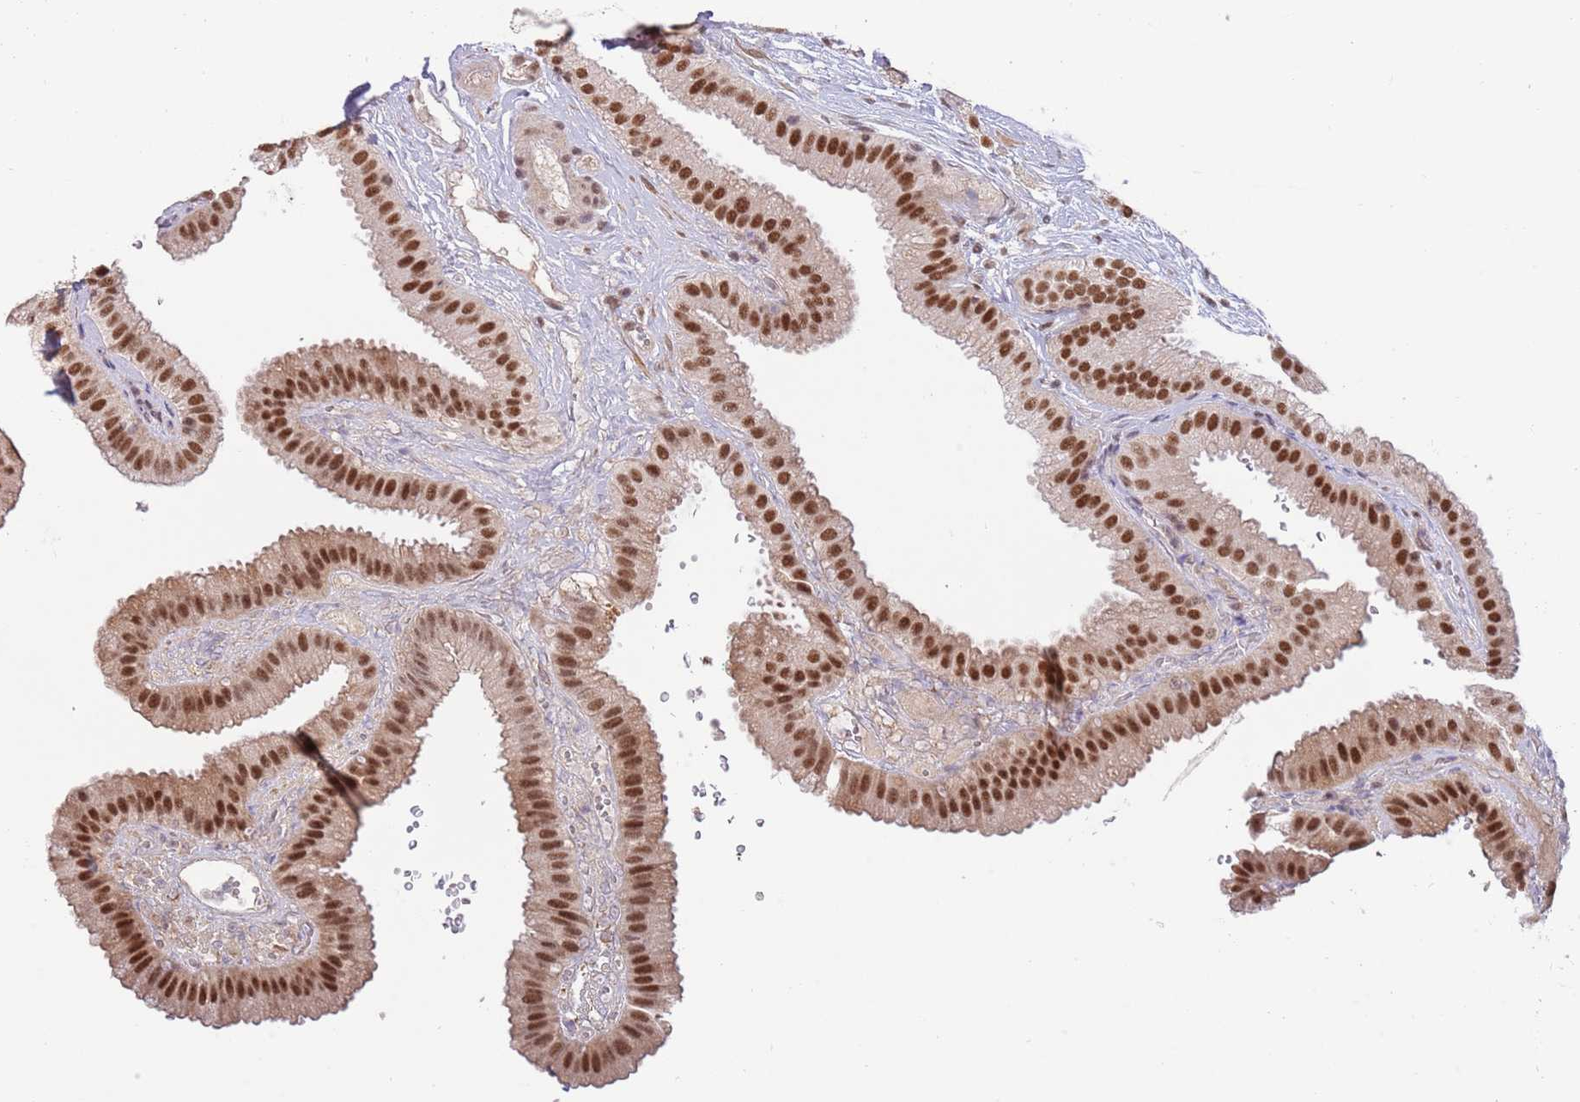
{"staining": {"intensity": "strong", "quantity": ">75%", "location": "nuclear"}, "tissue": "gallbladder", "cell_type": "Glandular cells", "image_type": "normal", "snomed": [{"axis": "morphology", "description": "Normal tissue, NOS"}, {"axis": "topography", "description": "Gallbladder"}], "caption": "A high amount of strong nuclear expression is identified in about >75% of glandular cells in unremarkable gallbladder. The protein of interest is stained brown, and the nuclei are stained in blue (DAB IHC with brightfield microscopy, high magnification).", "gene": "ZBTB7A", "patient": {"sex": "female", "age": 61}}